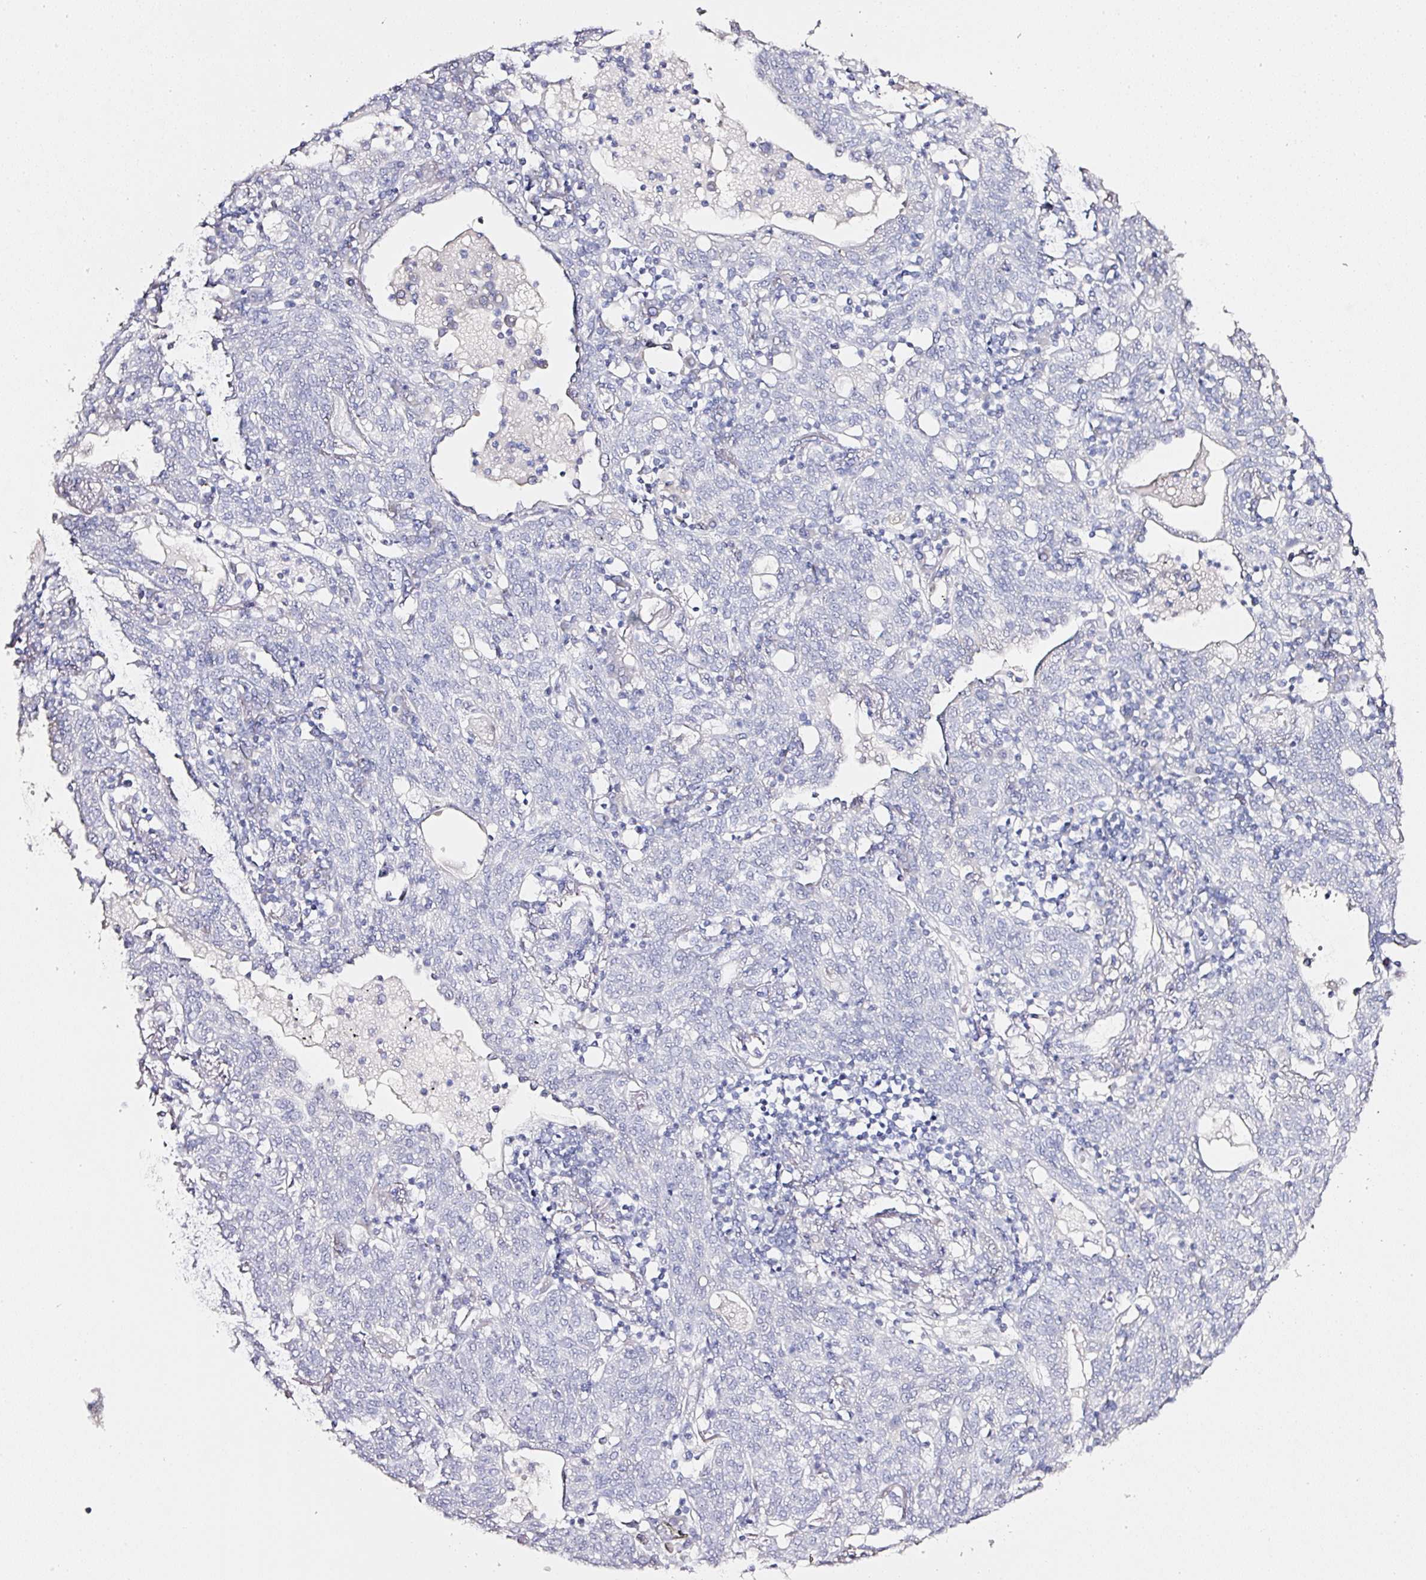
{"staining": {"intensity": "negative", "quantity": "none", "location": "none"}, "tissue": "lung cancer", "cell_type": "Tumor cells", "image_type": "cancer", "snomed": [{"axis": "morphology", "description": "Squamous cell carcinoma, NOS"}, {"axis": "topography", "description": "Lung"}], "caption": "Human lung squamous cell carcinoma stained for a protein using IHC reveals no positivity in tumor cells.", "gene": "PDXDC1", "patient": {"sex": "female", "age": 70}}